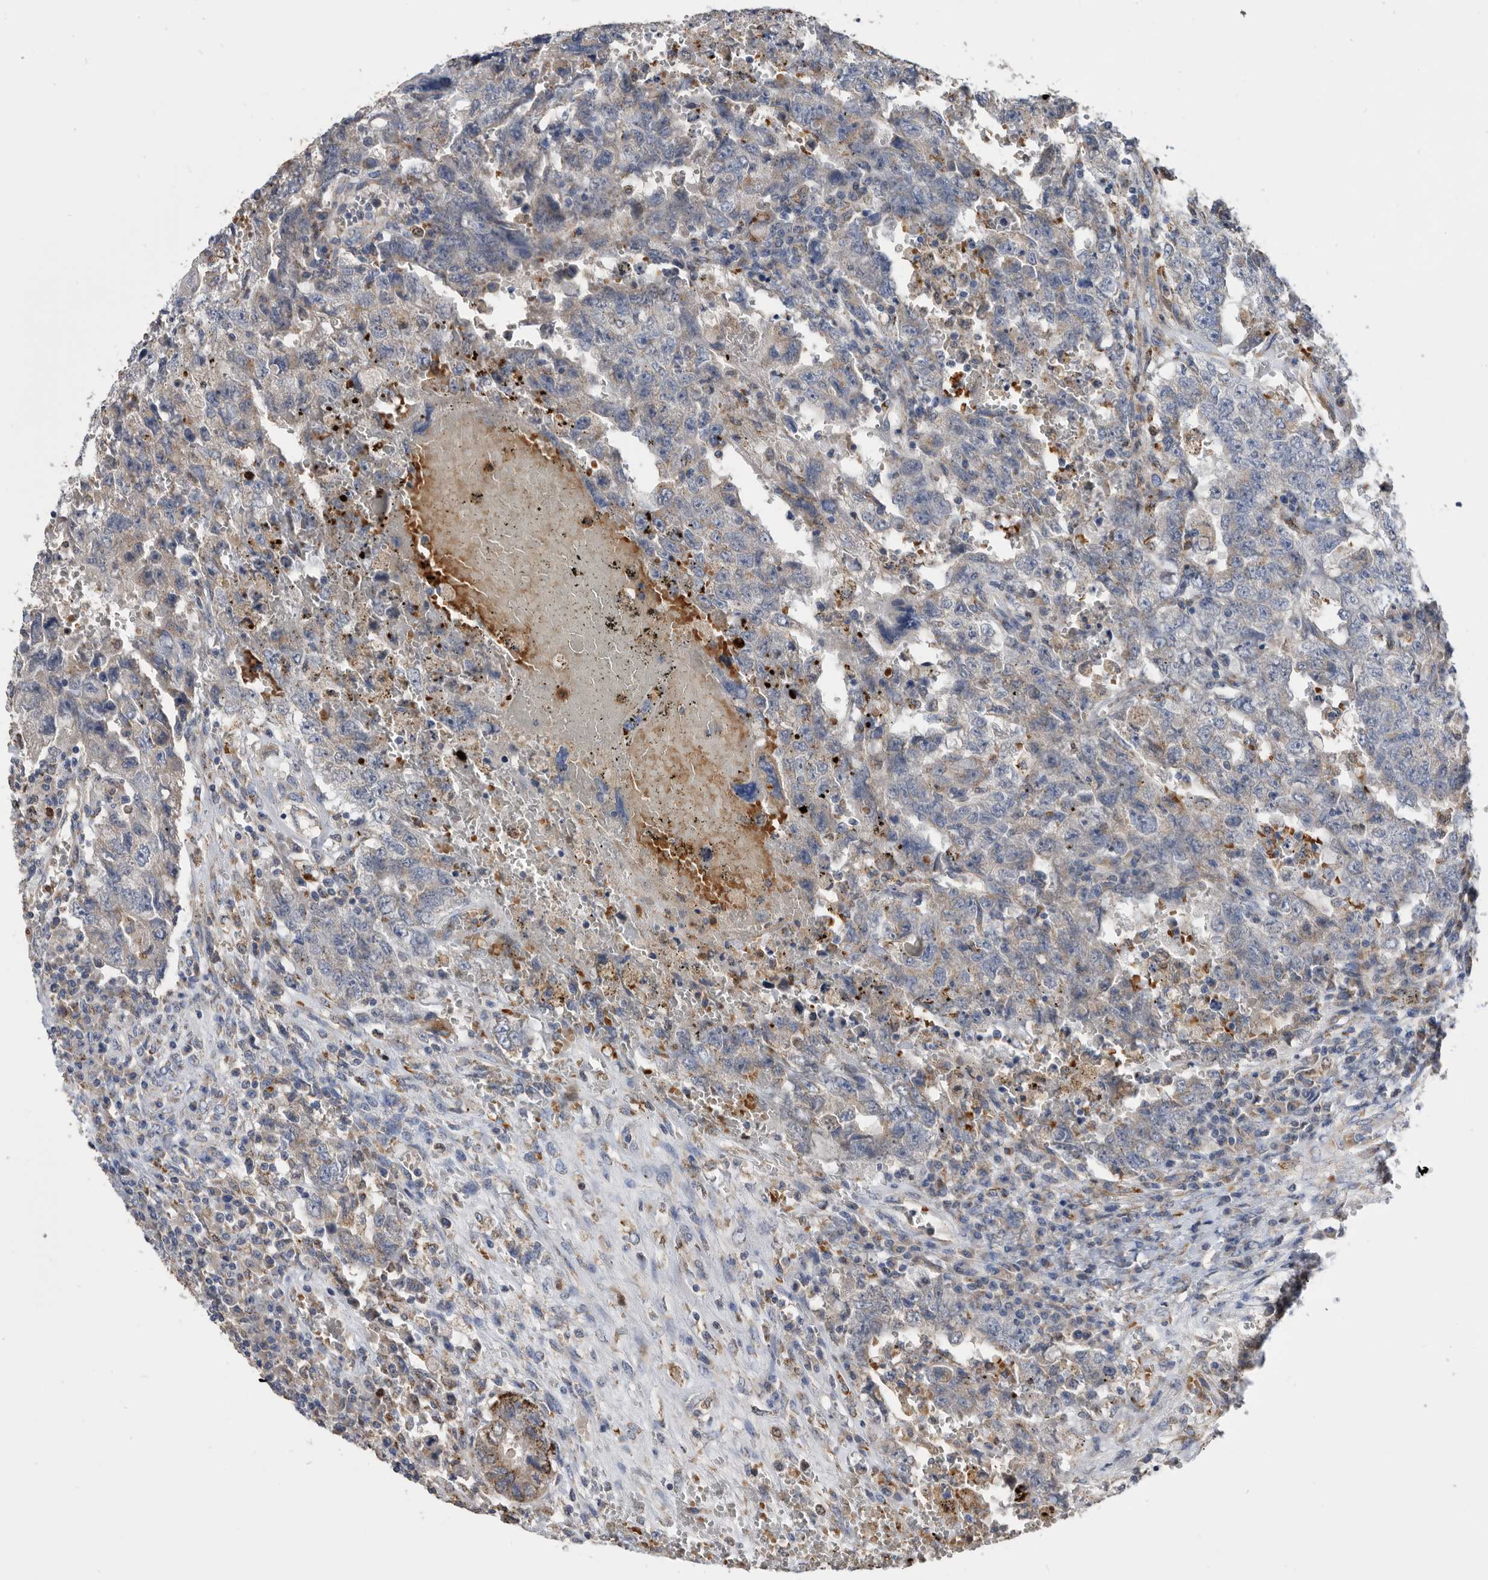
{"staining": {"intensity": "weak", "quantity": "25%-75%", "location": "cytoplasmic/membranous"}, "tissue": "testis cancer", "cell_type": "Tumor cells", "image_type": "cancer", "snomed": [{"axis": "morphology", "description": "Carcinoma, Embryonal, NOS"}, {"axis": "topography", "description": "Testis"}], "caption": "Testis cancer (embryonal carcinoma) stained for a protein shows weak cytoplasmic/membranous positivity in tumor cells.", "gene": "CRISPLD2", "patient": {"sex": "male", "age": 26}}